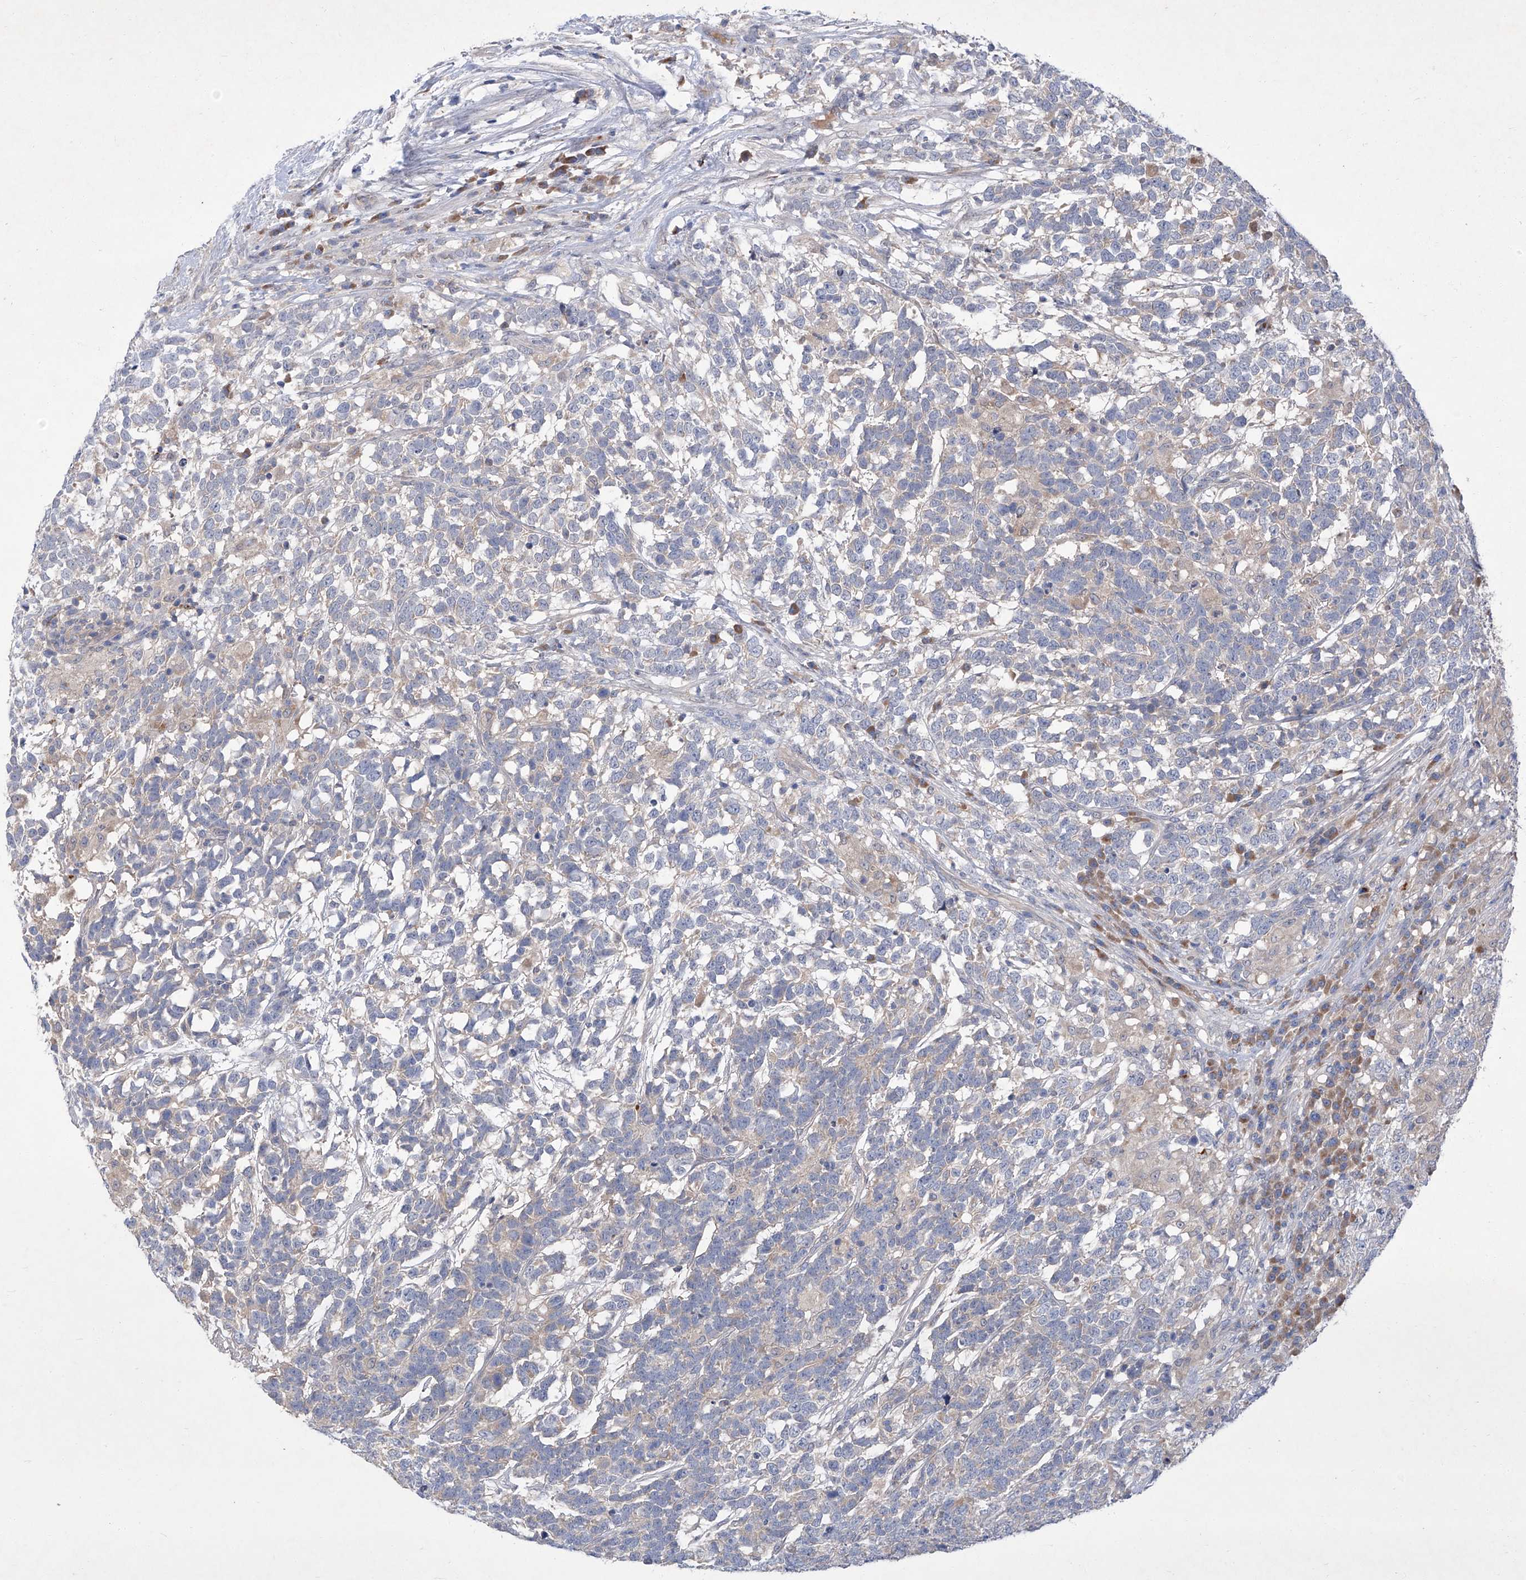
{"staining": {"intensity": "weak", "quantity": "25%-75%", "location": "cytoplasmic/membranous"}, "tissue": "testis cancer", "cell_type": "Tumor cells", "image_type": "cancer", "snomed": [{"axis": "morphology", "description": "Carcinoma, Embryonal, NOS"}, {"axis": "topography", "description": "Testis"}], "caption": "Protein staining reveals weak cytoplasmic/membranous staining in approximately 25%-75% of tumor cells in testis embryonal carcinoma. The staining is performed using DAB (3,3'-diaminobenzidine) brown chromogen to label protein expression. The nuclei are counter-stained blue using hematoxylin.", "gene": "SBK2", "patient": {"sex": "male", "age": 26}}